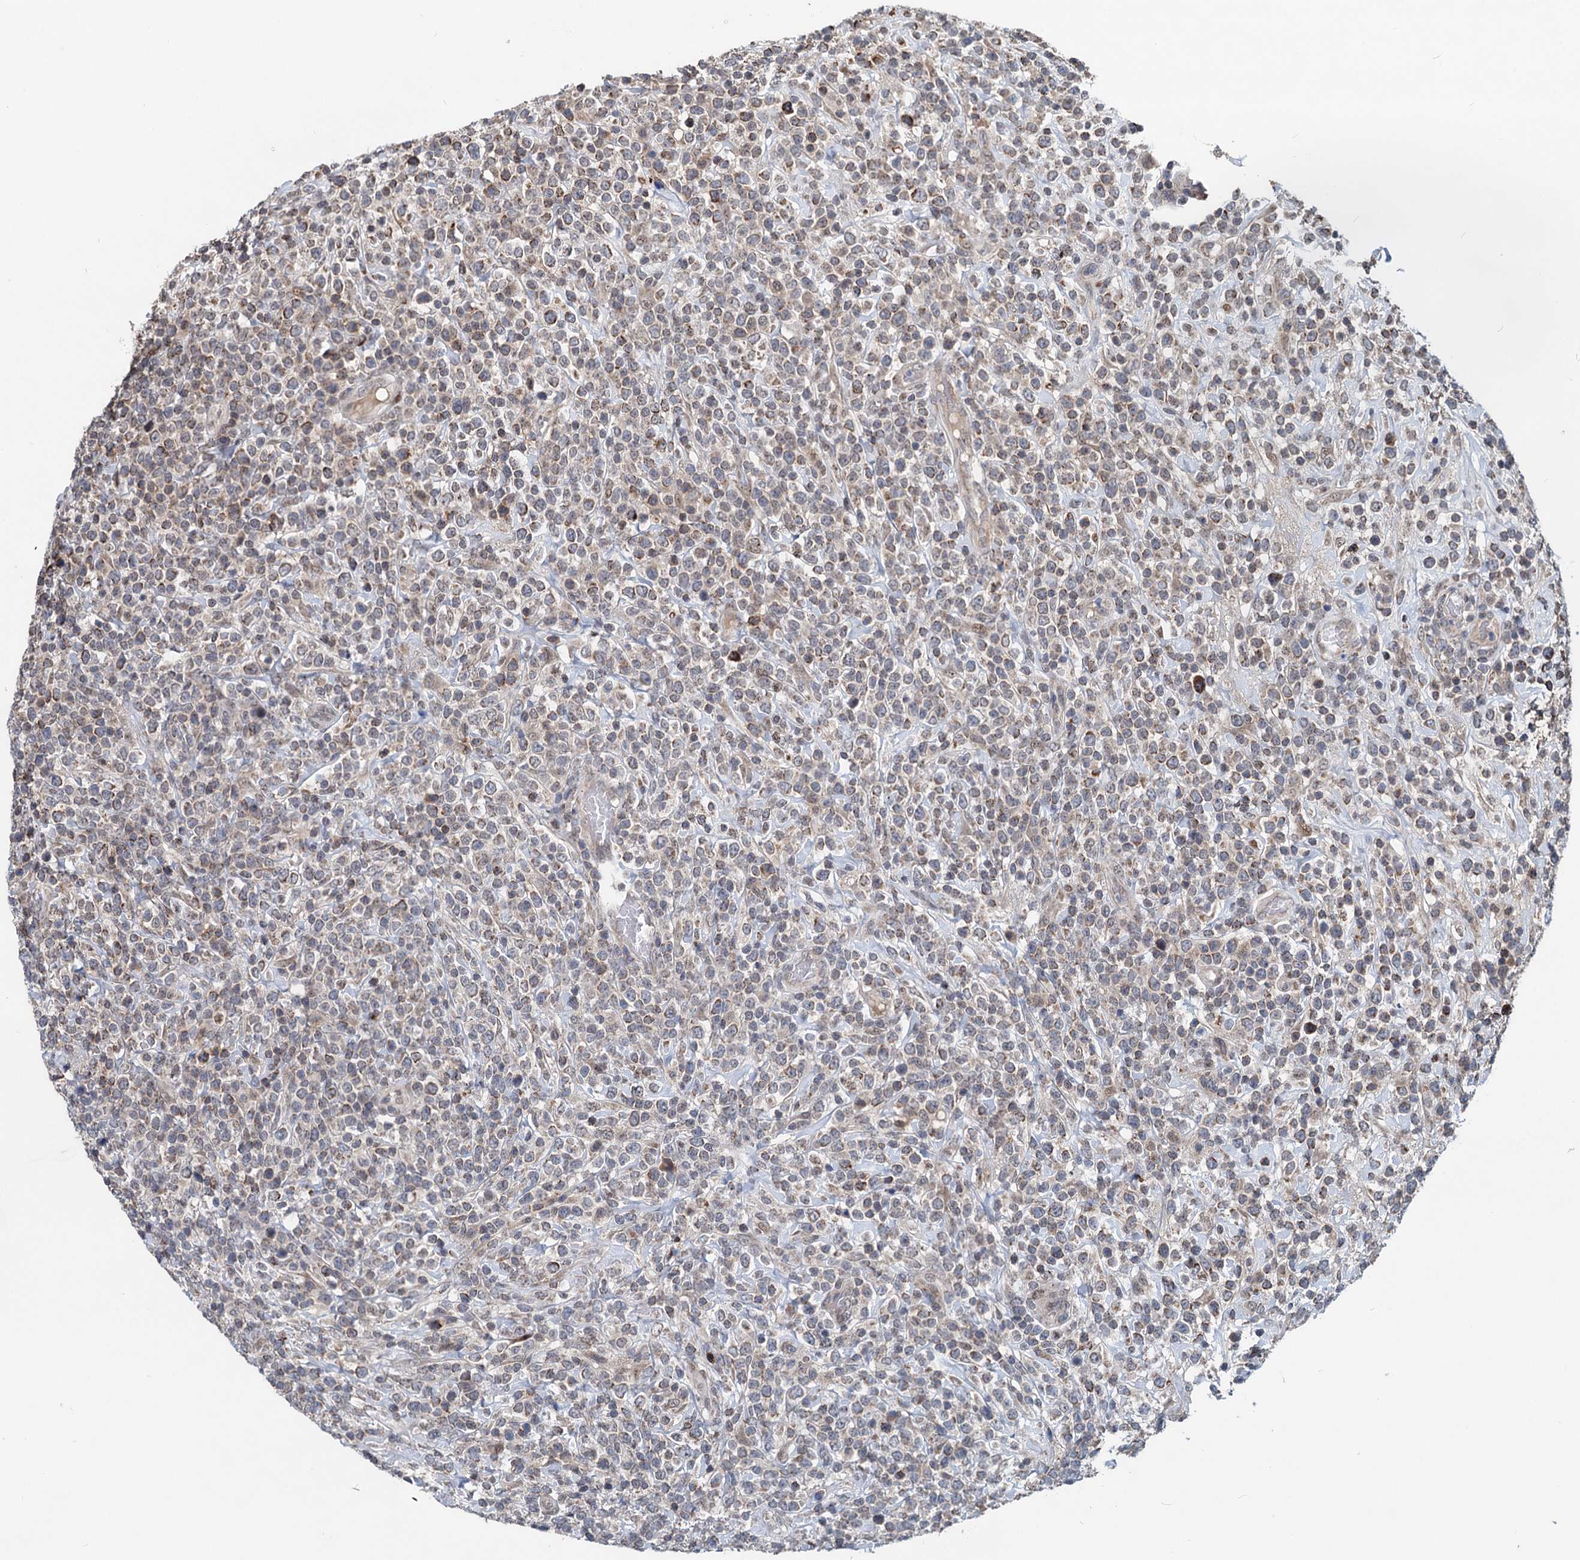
{"staining": {"intensity": "weak", "quantity": "25%-75%", "location": "cytoplasmic/membranous"}, "tissue": "lymphoma", "cell_type": "Tumor cells", "image_type": "cancer", "snomed": [{"axis": "morphology", "description": "Malignant lymphoma, non-Hodgkin's type, High grade"}, {"axis": "topography", "description": "Colon"}], "caption": "A brown stain shows weak cytoplasmic/membranous positivity of a protein in human lymphoma tumor cells.", "gene": "RITA1", "patient": {"sex": "female", "age": 53}}